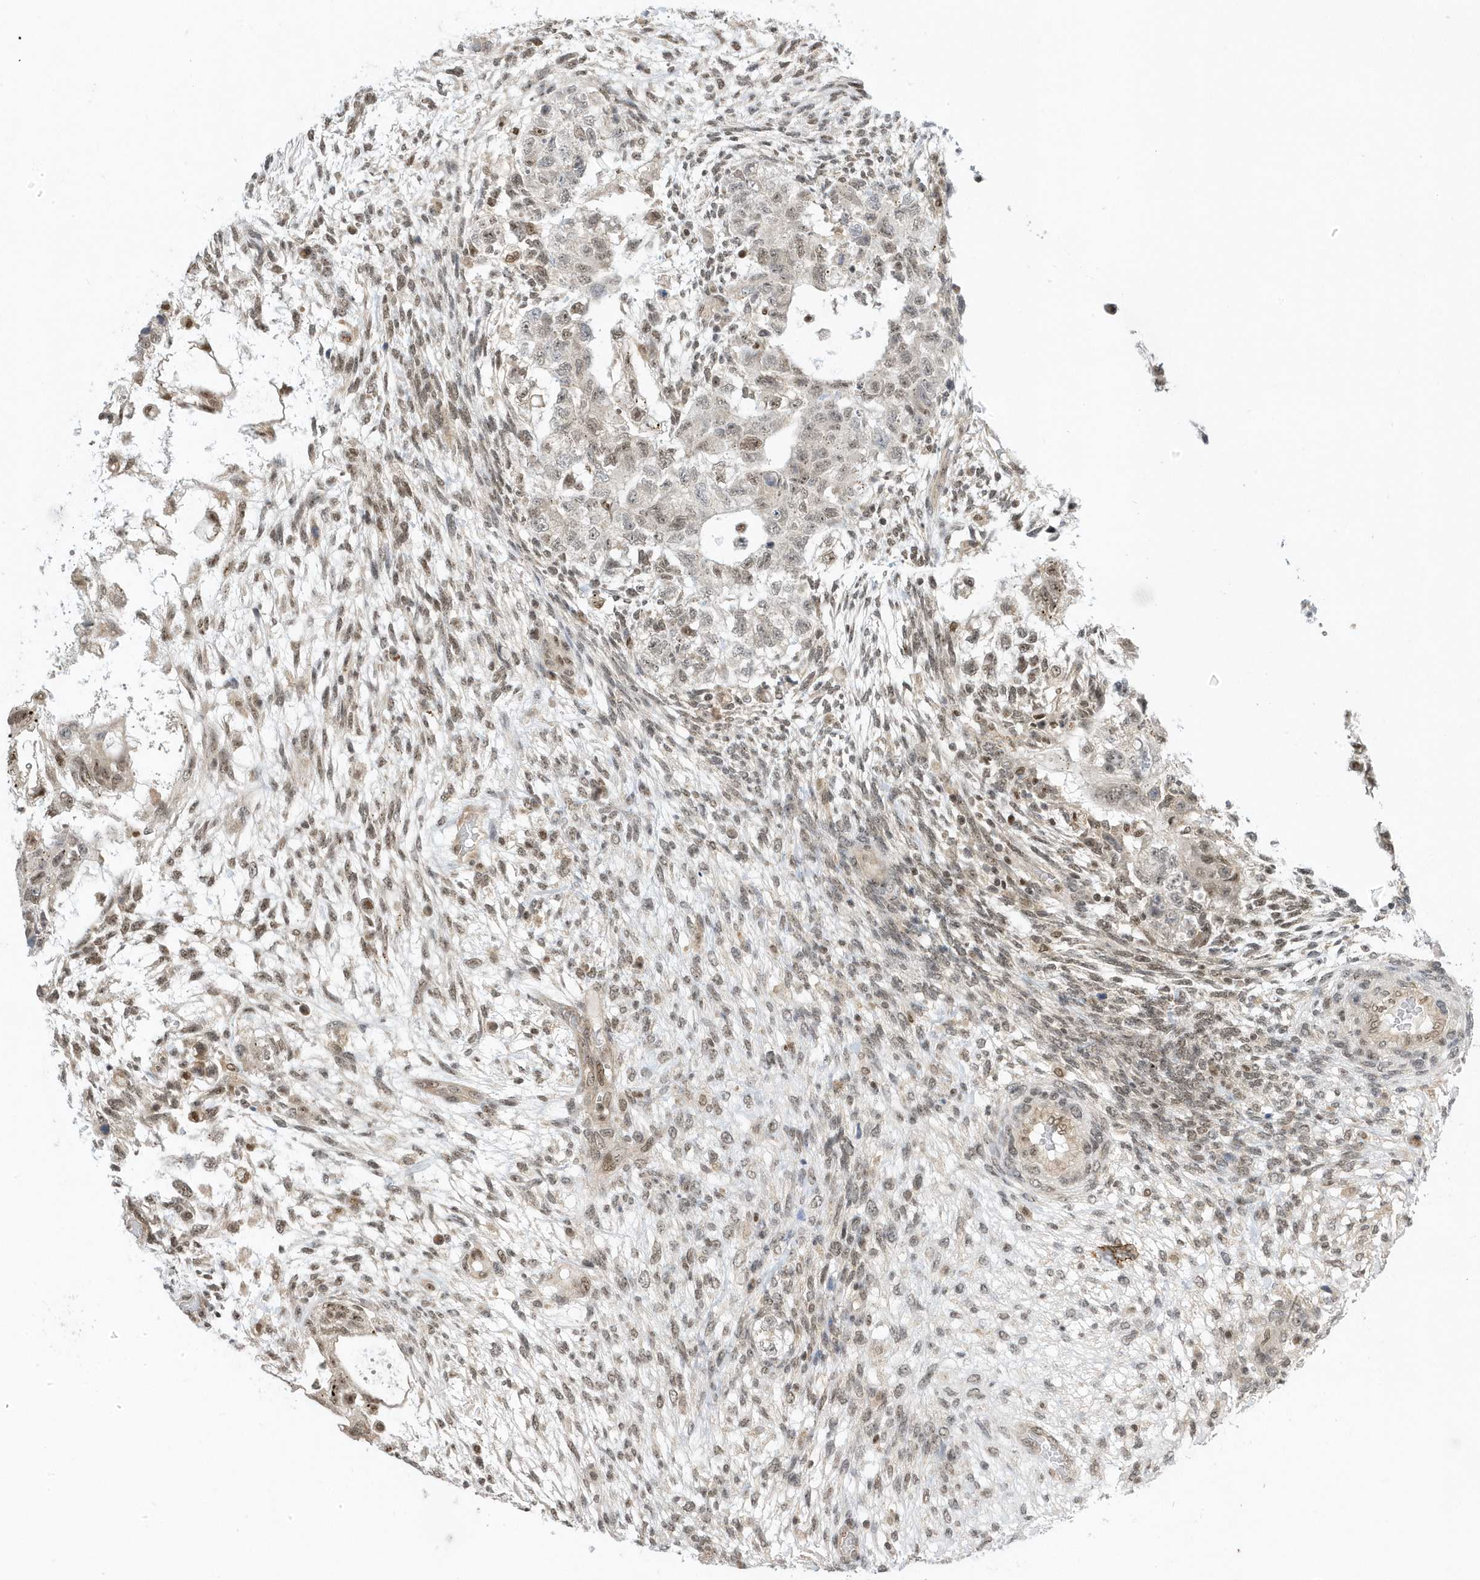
{"staining": {"intensity": "moderate", "quantity": "<25%", "location": "nuclear"}, "tissue": "testis cancer", "cell_type": "Tumor cells", "image_type": "cancer", "snomed": [{"axis": "morphology", "description": "Normal tissue, NOS"}, {"axis": "morphology", "description": "Carcinoma, Embryonal, NOS"}, {"axis": "topography", "description": "Testis"}], "caption": "Human testis cancer stained for a protein (brown) displays moderate nuclear positive staining in approximately <25% of tumor cells.", "gene": "ZNF740", "patient": {"sex": "male", "age": 36}}